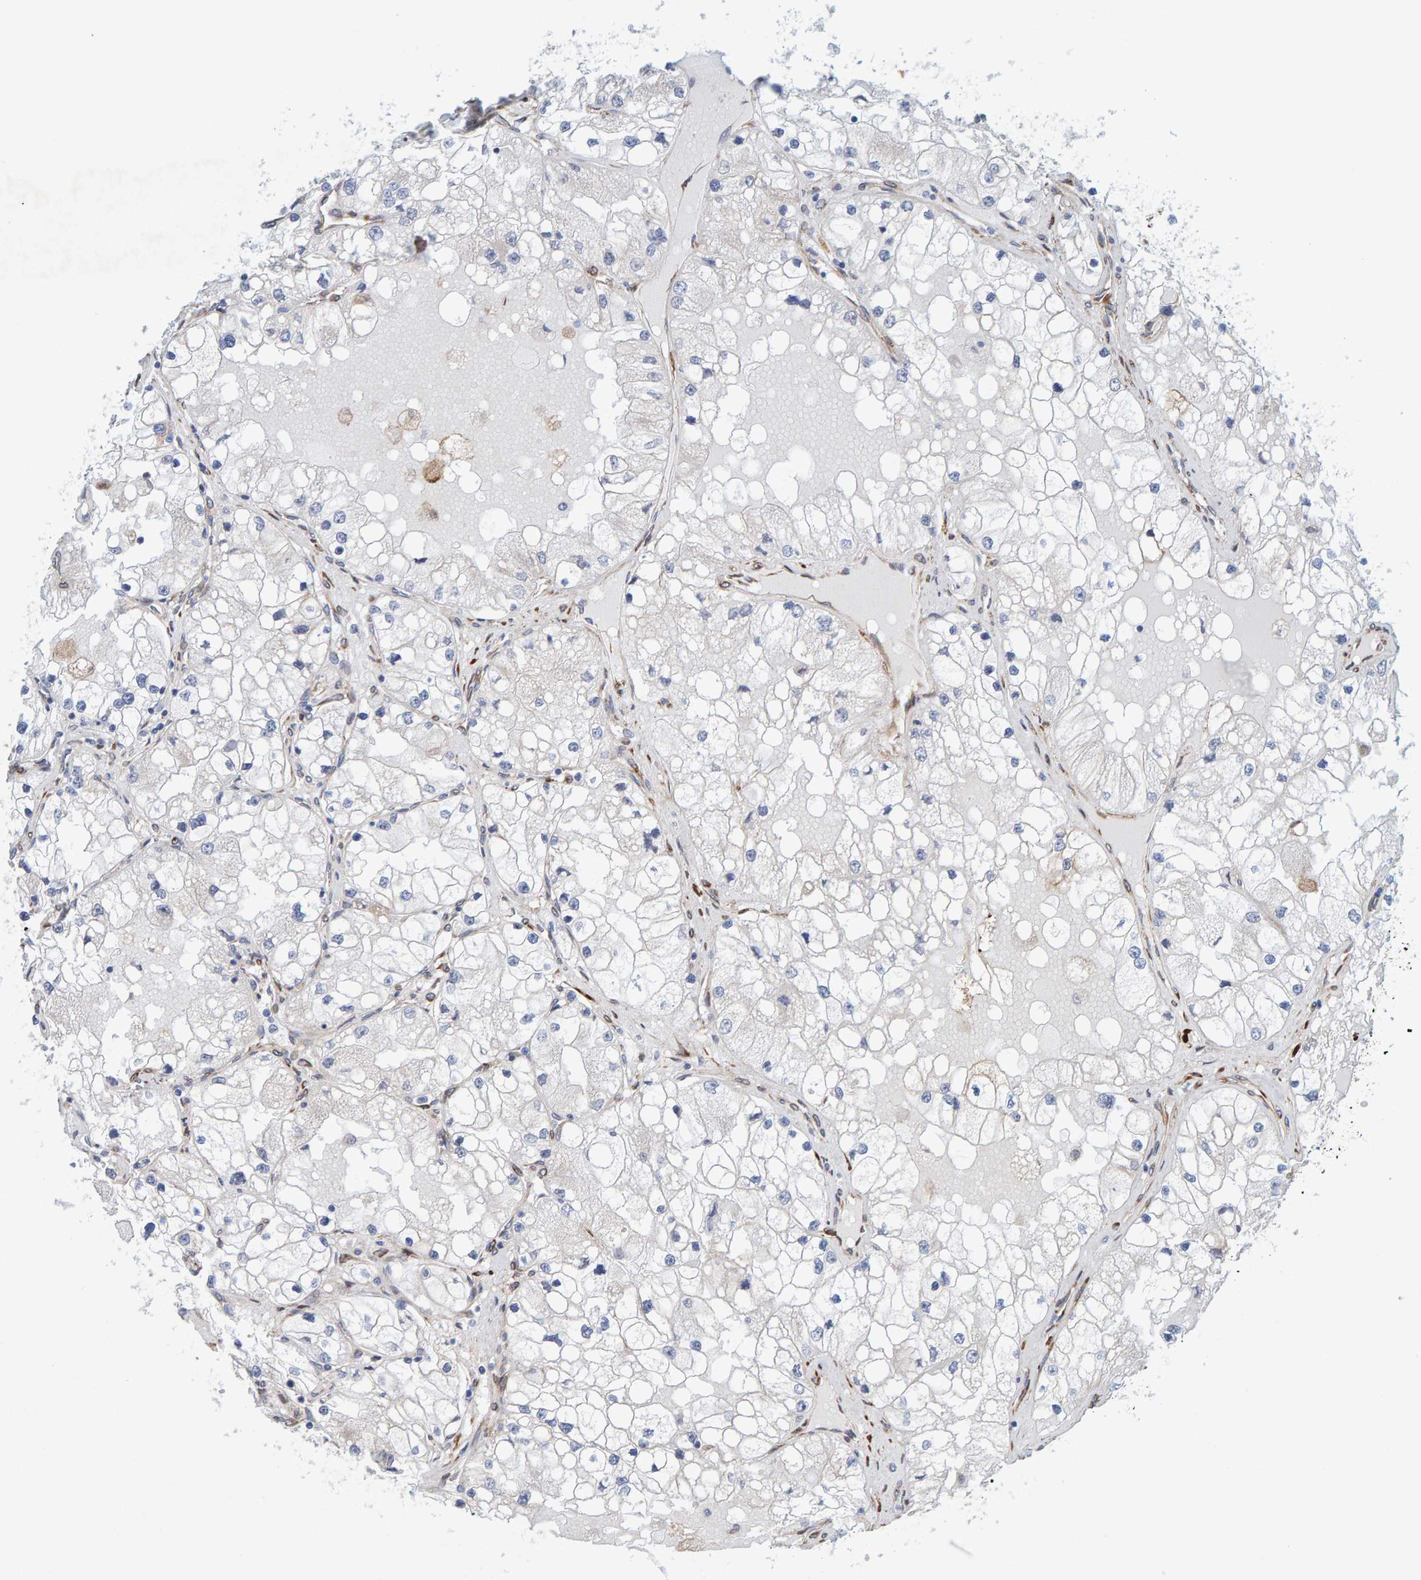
{"staining": {"intensity": "negative", "quantity": "none", "location": "none"}, "tissue": "renal cancer", "cell_type": "Tumor cells", "image_type": "cancer", "snomed": [{"axis": "morphology", "description": "Adenocarcinoma, NOS"}, {"axis": "topography", "description": "Kidney"}], "caption": "This is an IHC micrograph of human renal cancer. There is no staining in tumor cells.", "gene": "MMP16", "patient": {"sex": "male", "age": 68}}